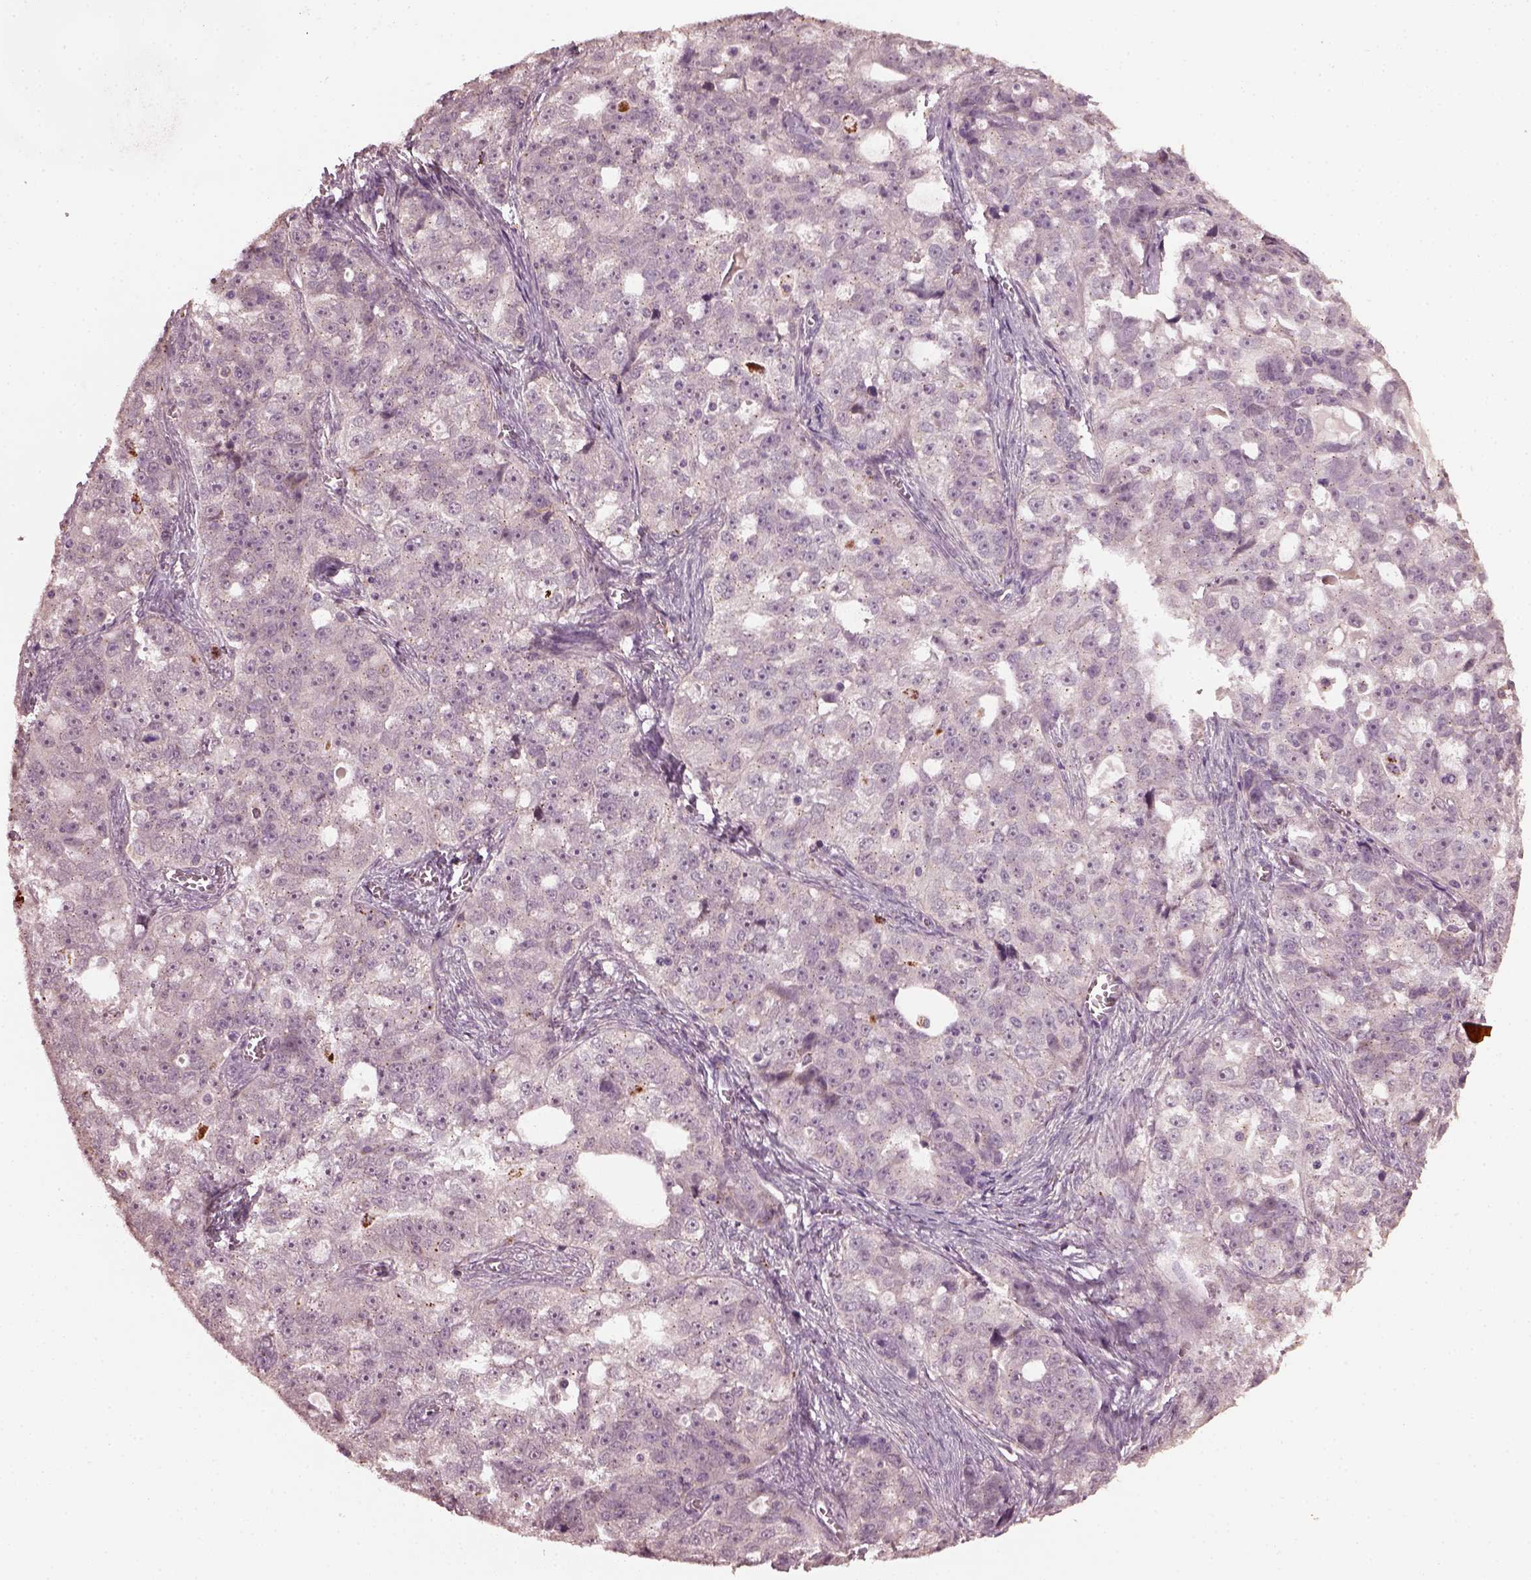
{"staining": {"intensity": "negative", "quantity": "none", "location": "none"}, "tissue": "ovarian cancer", "cell_type": "Tumor cells", "image_type": "cancer", "snomed": [{"axis": "morphology", "description": "Cystadenocarcinoma, serous, NOS"}, {"axis": "topography", "description": "Ovary"}], "caption": "This is an immunohistochemistry histopathology image of serous cystadenocarcinoma (ovarian). There is no expression in tumor cells.", "gene": "RUFY3", "patient": {"sex": "female", "age": 51}}